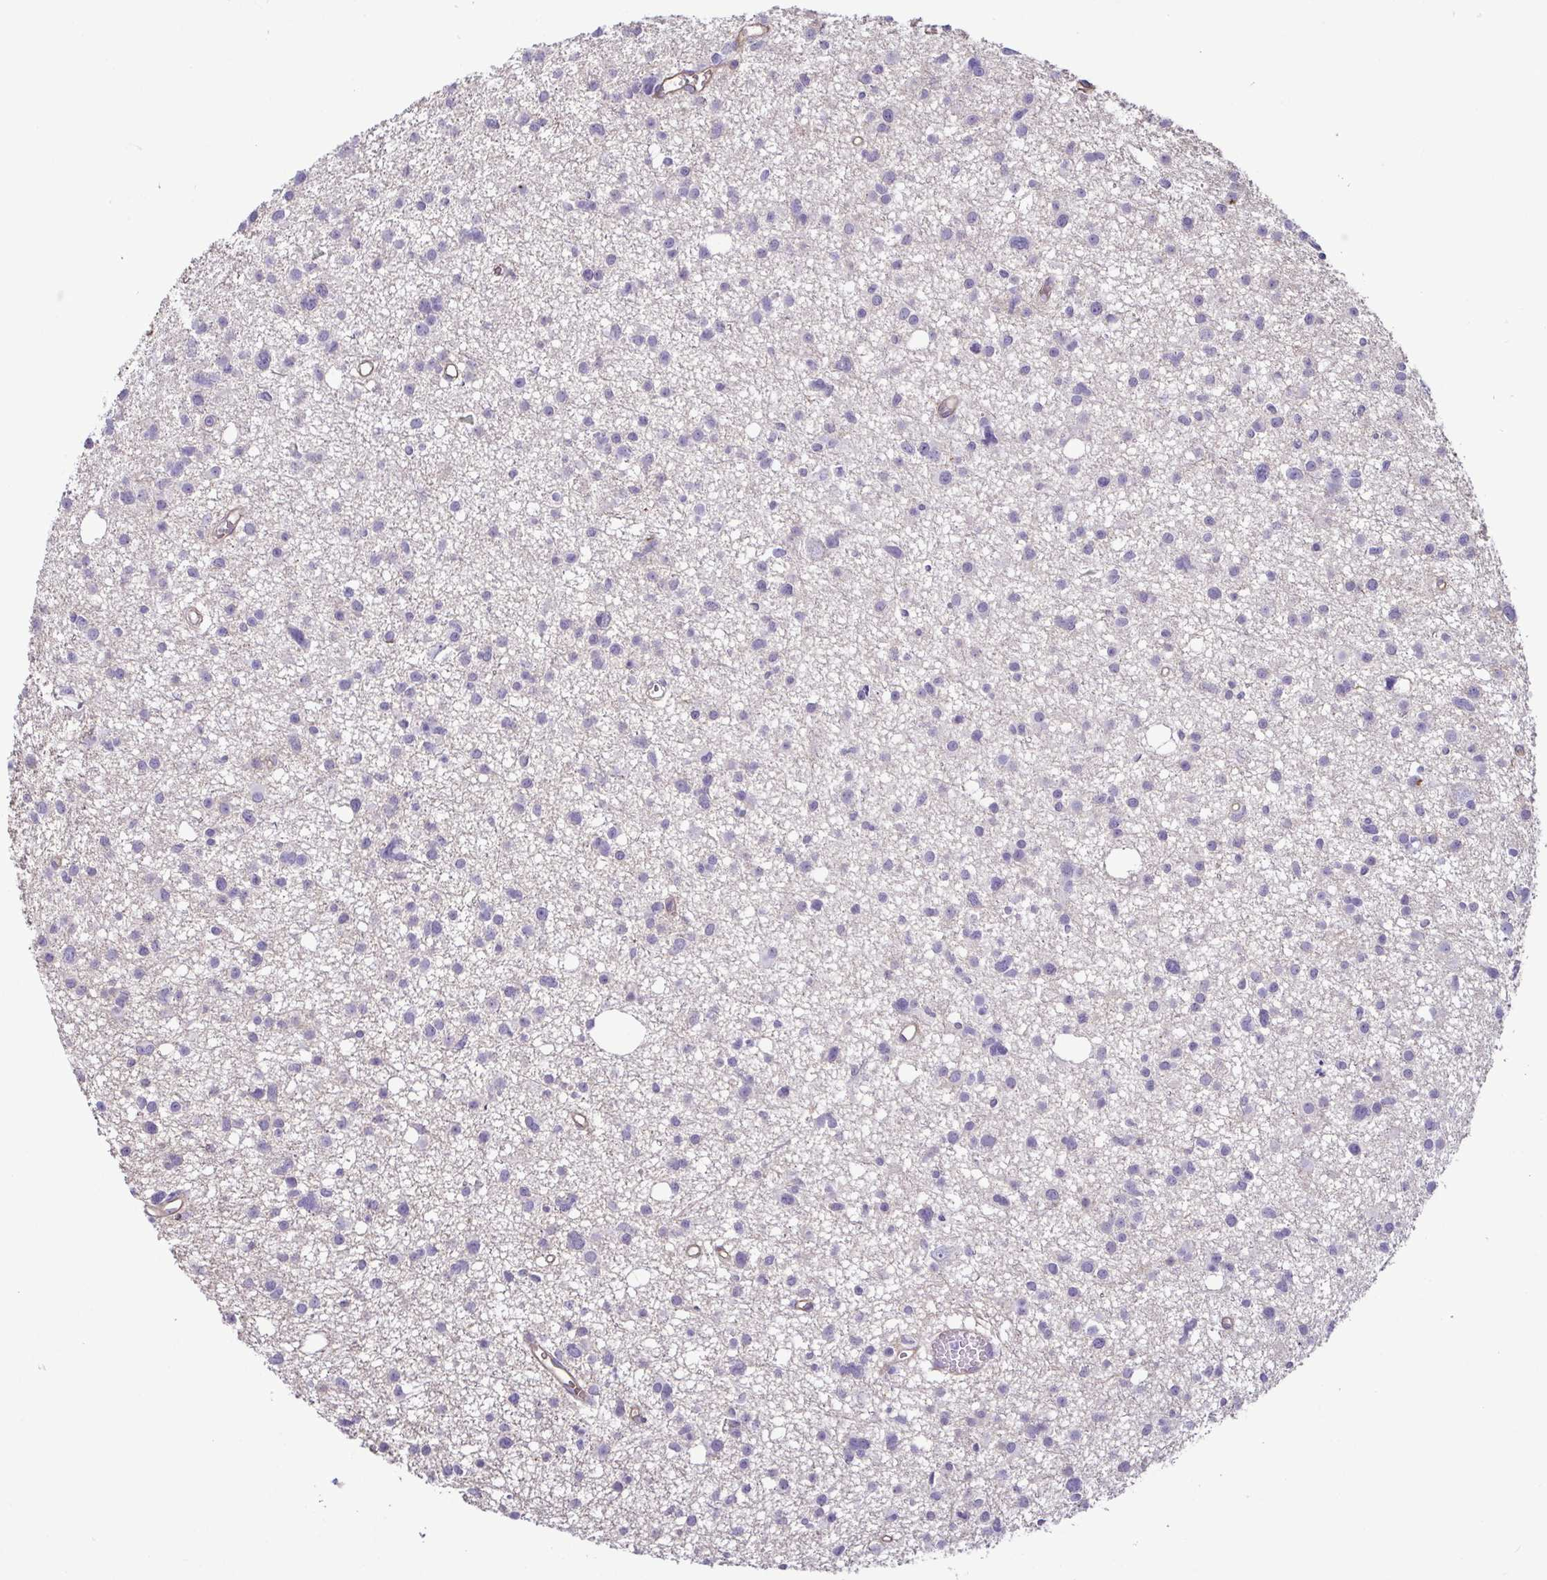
{"staining": {"intensity": "negative", "quantity": "none", "location": "none"}, "tissue": "glioma", "cell_type": "Tumor cells", "image_type": "cancer", "snomed": [{"axis": "morphology", "description": "Glioma, malignant, High grade"}, {"axis": "topography", "description": "Brain"}], "caption": "A histopathology image of human glioma is negative for staining in tumor cells.", "gene": "CASP14", "patient": {"sex": "male", "age": 23}}